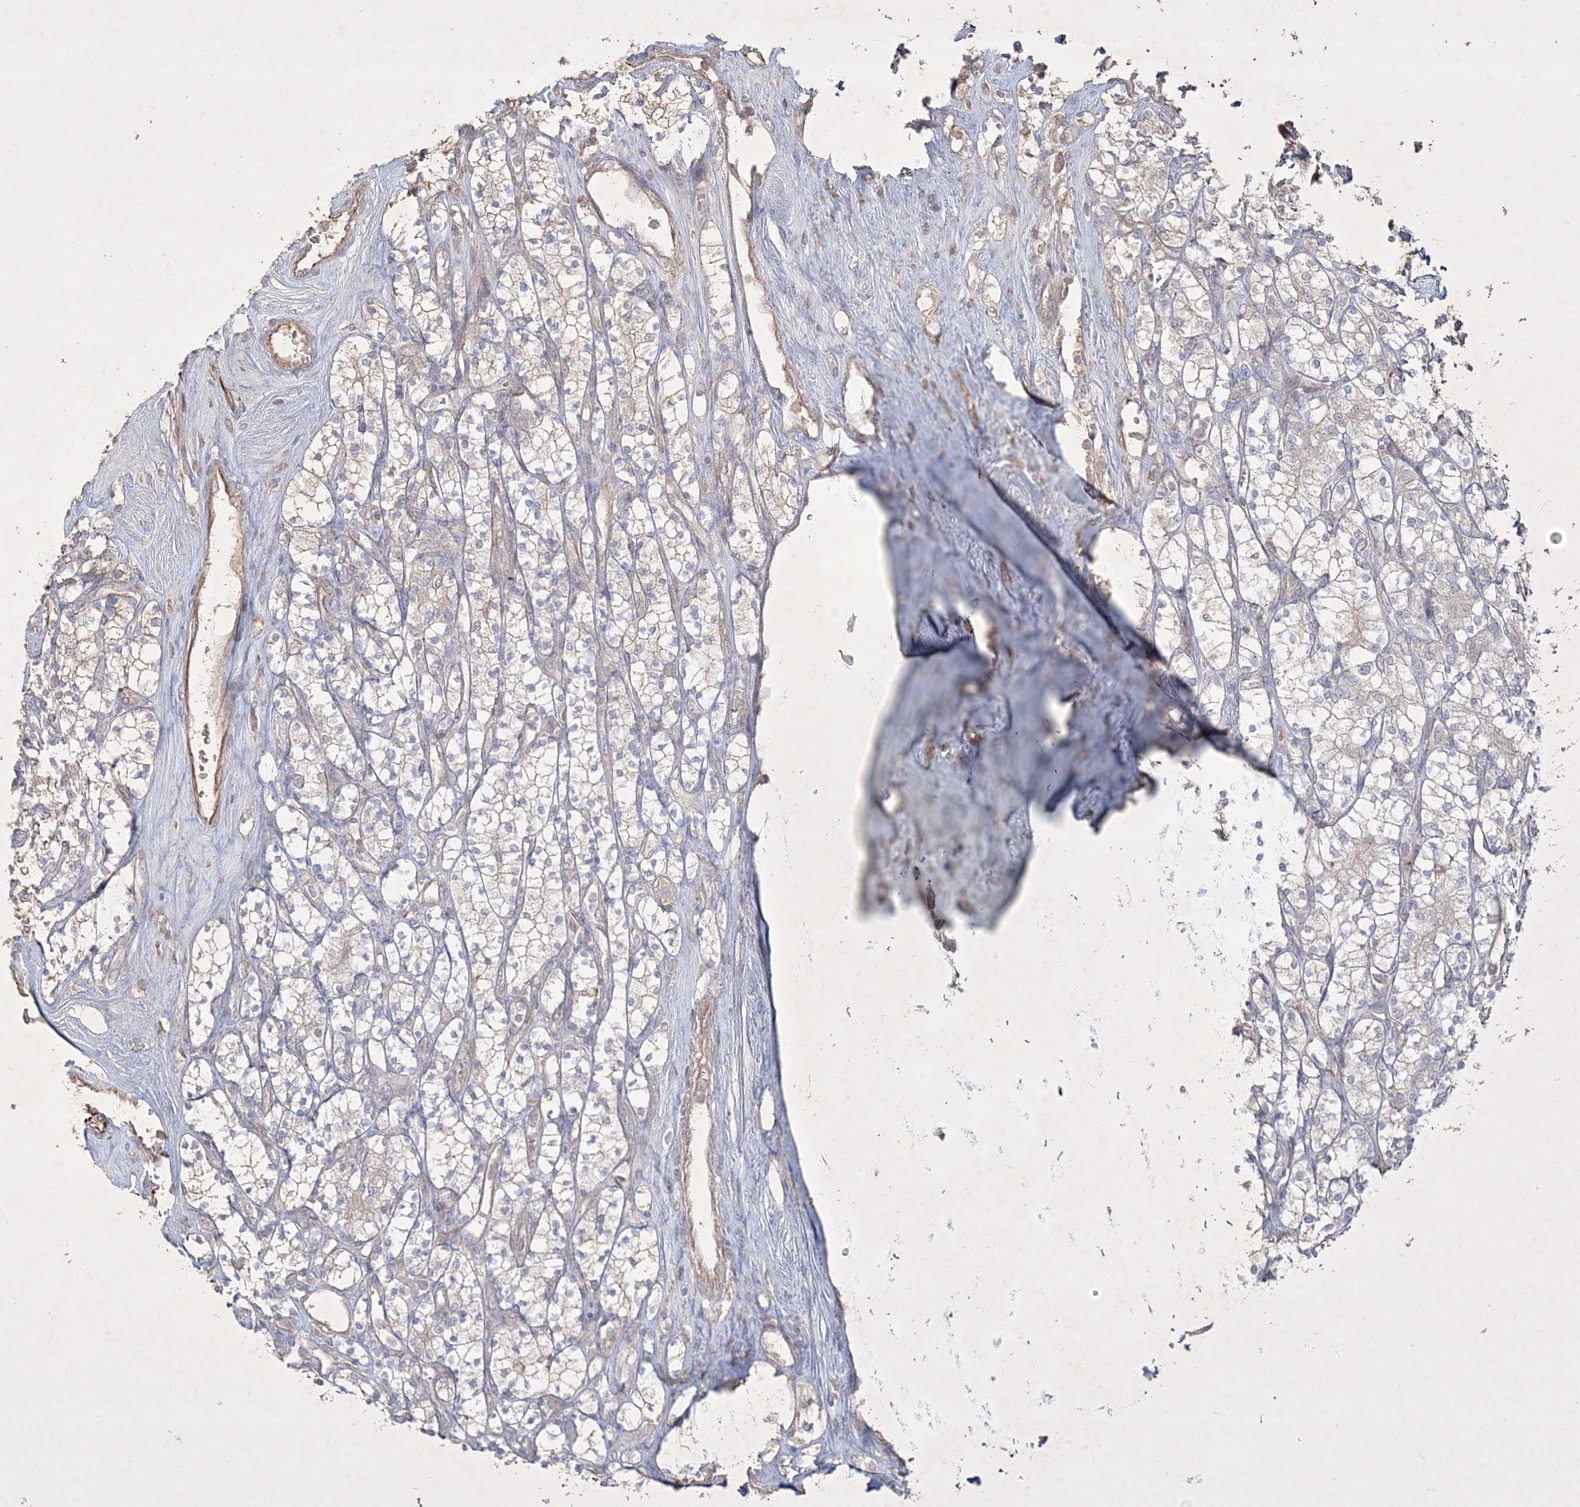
{"staining": {"intensity": "negative", "quantity": "none", "location": "none"}, "tissue": "renal cancer", "cell_type": "Tumor cells", "image_type": "cancer", "snomed": [{"axis": "morphology", "description": "Adenocarcinoma, NOS"}, {"axis": "topography", "description": "Kidney"}], "caption": "Immunohistochemistry image of adenocarcinoma (renal) stained for a protein (brown), which shows no staining in tumor cells. (DAB (3,3'-diaminobenzidine) immunohistochemistry (IHC) visualized using brightfield microscopy, high magnification).", "gene": "RGL4", "patient": {"sex": "male", "age": 77}}